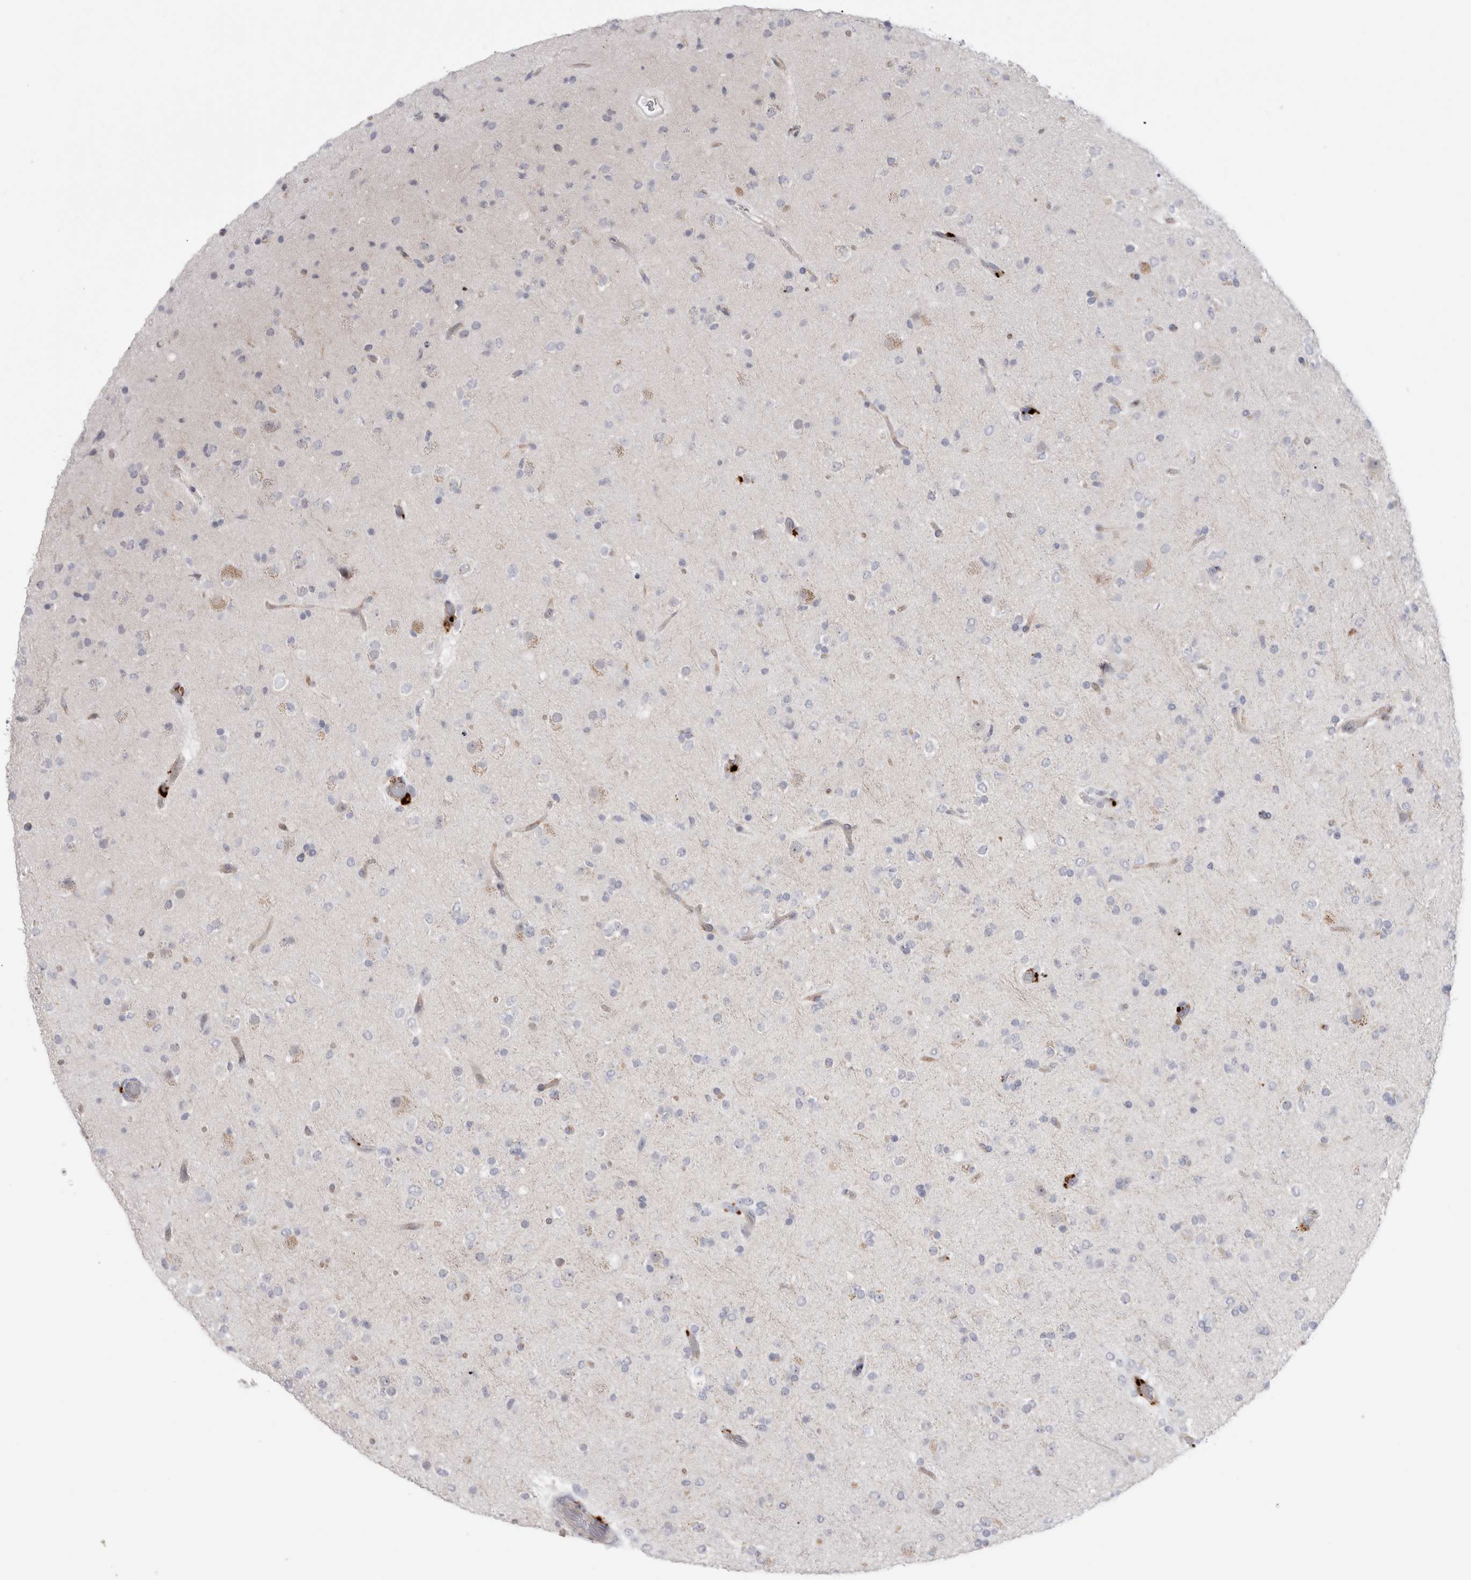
{"staining": {"intensity": "negative", "quantity": "none", "location": "none"}, "tissue": "glioma", "cell_type": "Tumor cells", "image_type": "cancer", "snomed": [{"axis": "morphology", "description": "Glioma, malignant, Low grade"}, {"axis": "topography", "description": "Brain"}], "caption": "High magnification brightfield microscopy of low-grade glioma (malignant) stained with DAB (brown) and counterstained with hematoxylin (blue): tumor cells show no significant staining.", "gene": "ANKMY1", "patient": {"sex": "male", "age": 65}}